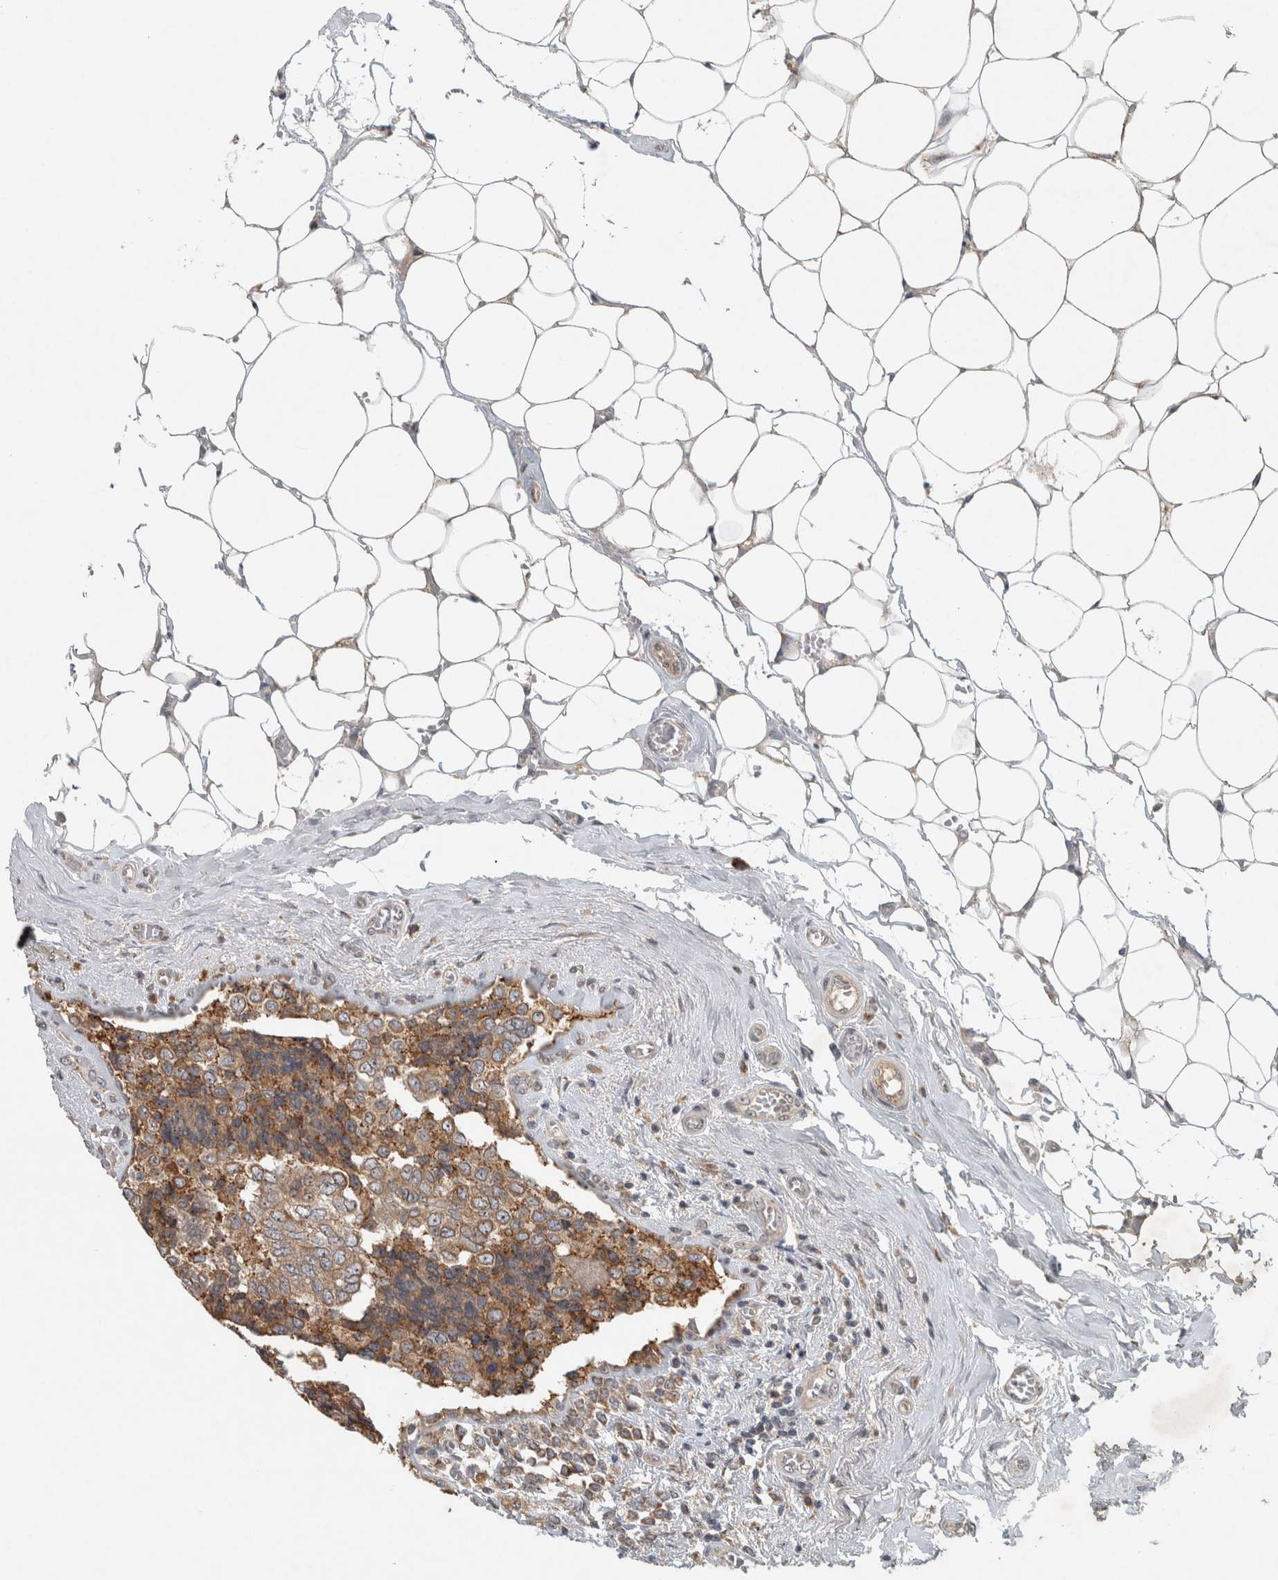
{"staining": {"intensity": "moderate", "quantity": ">75%", "location": "cytoplasmic/membranous"}, "tissue": "breast cancer", "cell_type": "Tumor cells", "image_type": "cancer", "snomed": [{"axis": "morphology", "description": "Normal tissue, NOS"}, {"axis": "morphology", "description": "Duct carcinoma"}, {"axis": "topography", "description": "Breast"}], "caption": "Approximately >75% of tumor cells in infiltrating ductal carcinoma (breast) exhibit moderate cytoplasmic/membranous protein staining as visualized by brown immunohistochemical staining.", "gene": "GPR137B", "patient": {"sex": "female", "age": 43}}